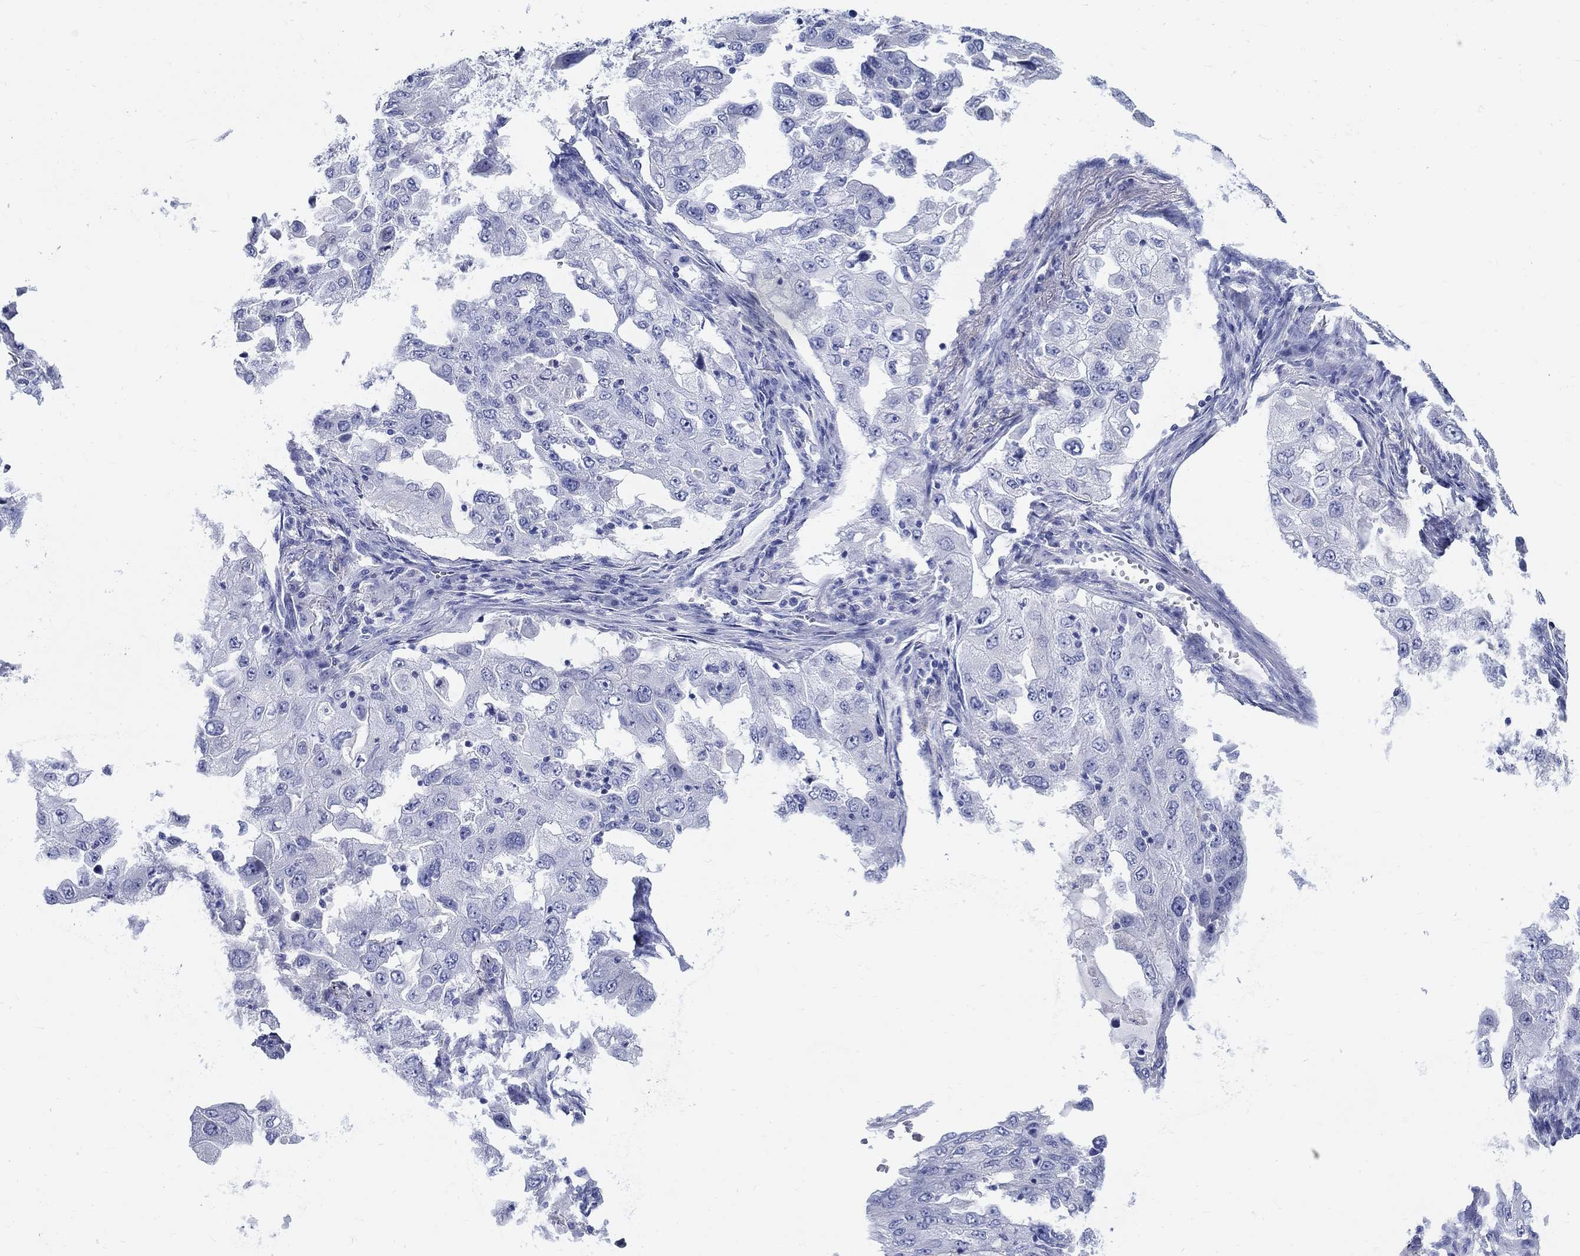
{"staining": {"intensity": "negative", "quantity": "none", "location": "none"}, "tissue": "lung cancer", "cell_type": "Tumor cells", "image_type": "cancer", "snomed": [{"axis": "morphology", "description": "Adenocarcinoma, NOS"}, {"axis": "topography", "description": "Lung"}], "caption": "A photomicrograph of lung adenocarcinoma stained for a protein demonstrates no brown staining in tumor cells.", "gene": "CRYGS", "patient": {"sex": "female", "age": 61}}